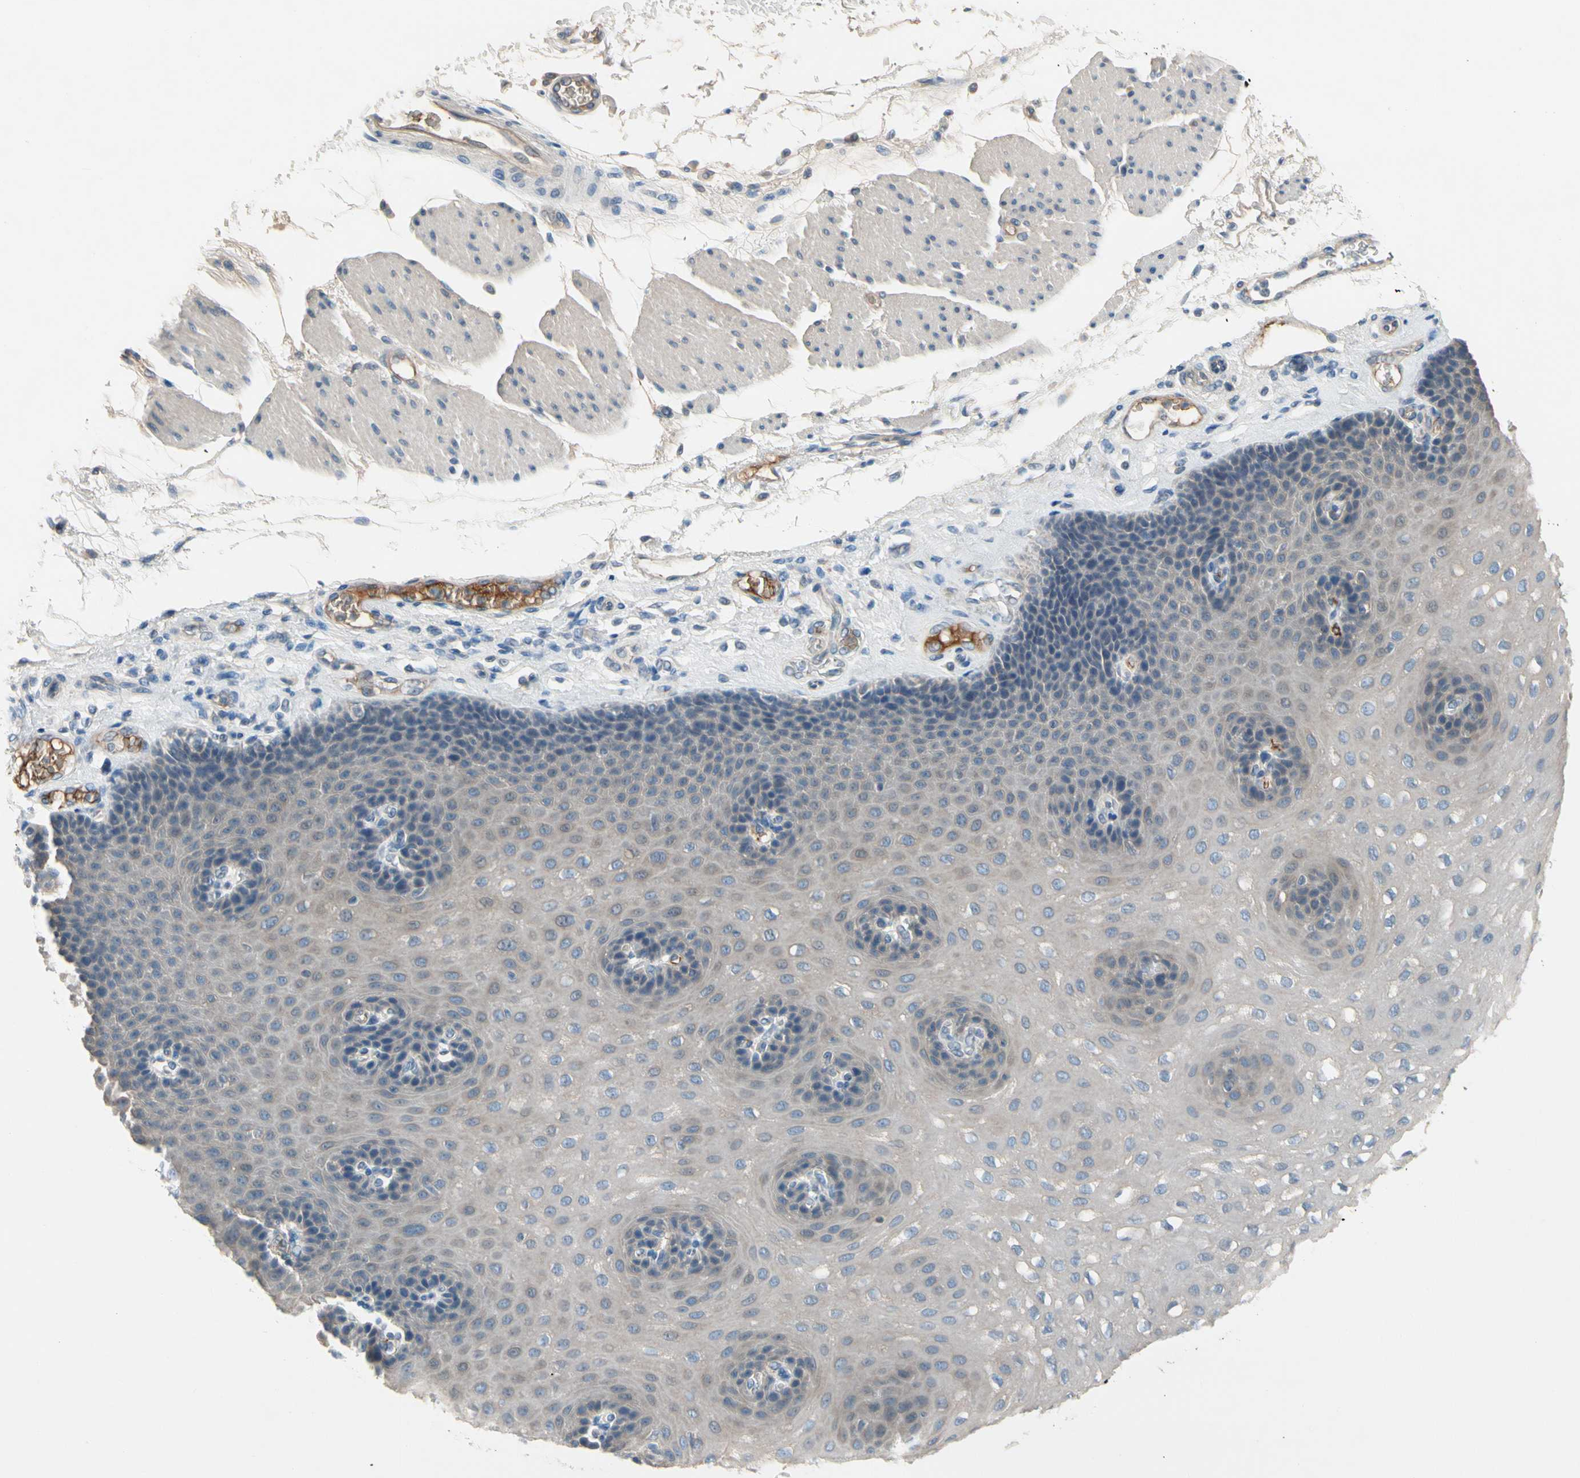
{"staining": {"intensity": "negative", "quantity": "none", "location": "none"}, "tissue": "esophagus", "cell_type": "Squamous epithelial cells", "image_type": "normal", "snomed": [{"axis": "morphology", "description": "Normal tissue, NOS"}, {"axis": "topography", "description": "Esophagus"}], "caption": "Human esophagus stained for a protein using immunohistochemistry demonstrates no expression in squamous epithelial cells.", "gene": "CNDP1", "patient": {"sex": "female", "age": 72}}